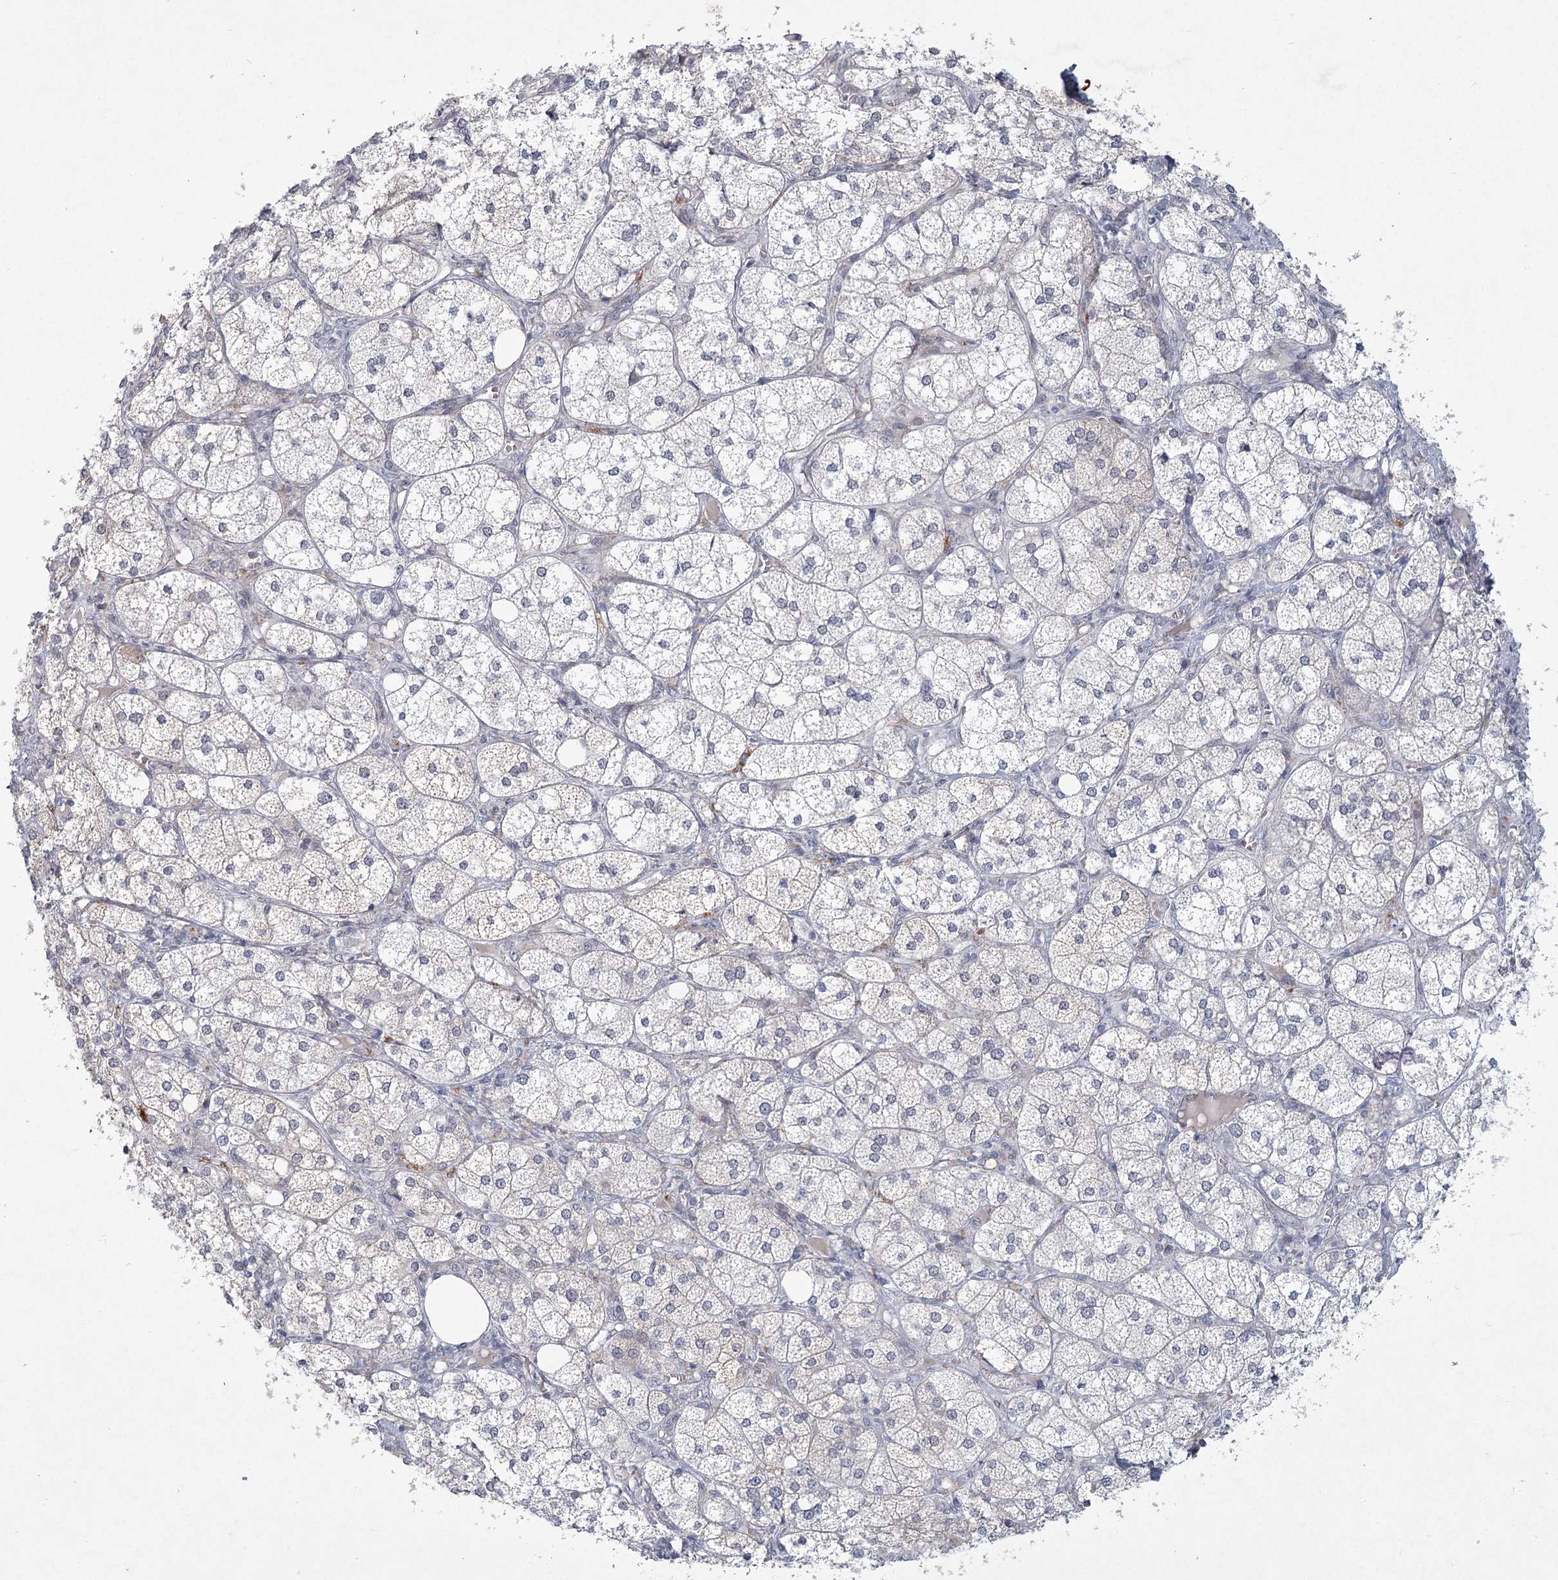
{"staining": {"intensity": "moderate", "quantity": "25%-75%", "location": "cytoplasmic/membranous"}, "tissue": "adrenal gland", "cell_type": "Glandular cells", "image_type": "normal", "snomed": [{"axis": "morphology", "description": "Normal tissue, NOS"}, {"axis": "topography", "description": "Adrenal gland"}], "caption": "Immunohistochemistry staining of benign adrenal gland, which reveals medium levels of moderate cytoplasmic/membranous positivity in about 25%-75% of glandular cells indicating moderate cytoplasmic/membranous protein expression. The staining was performed using DAB (3,3'-diaminobenzidine) (brown) for protein detection and nuclei were counterstained in hematoxylin (blue).", "gene": "MEPE", "patient": {"sex": "female", "age": 61}}